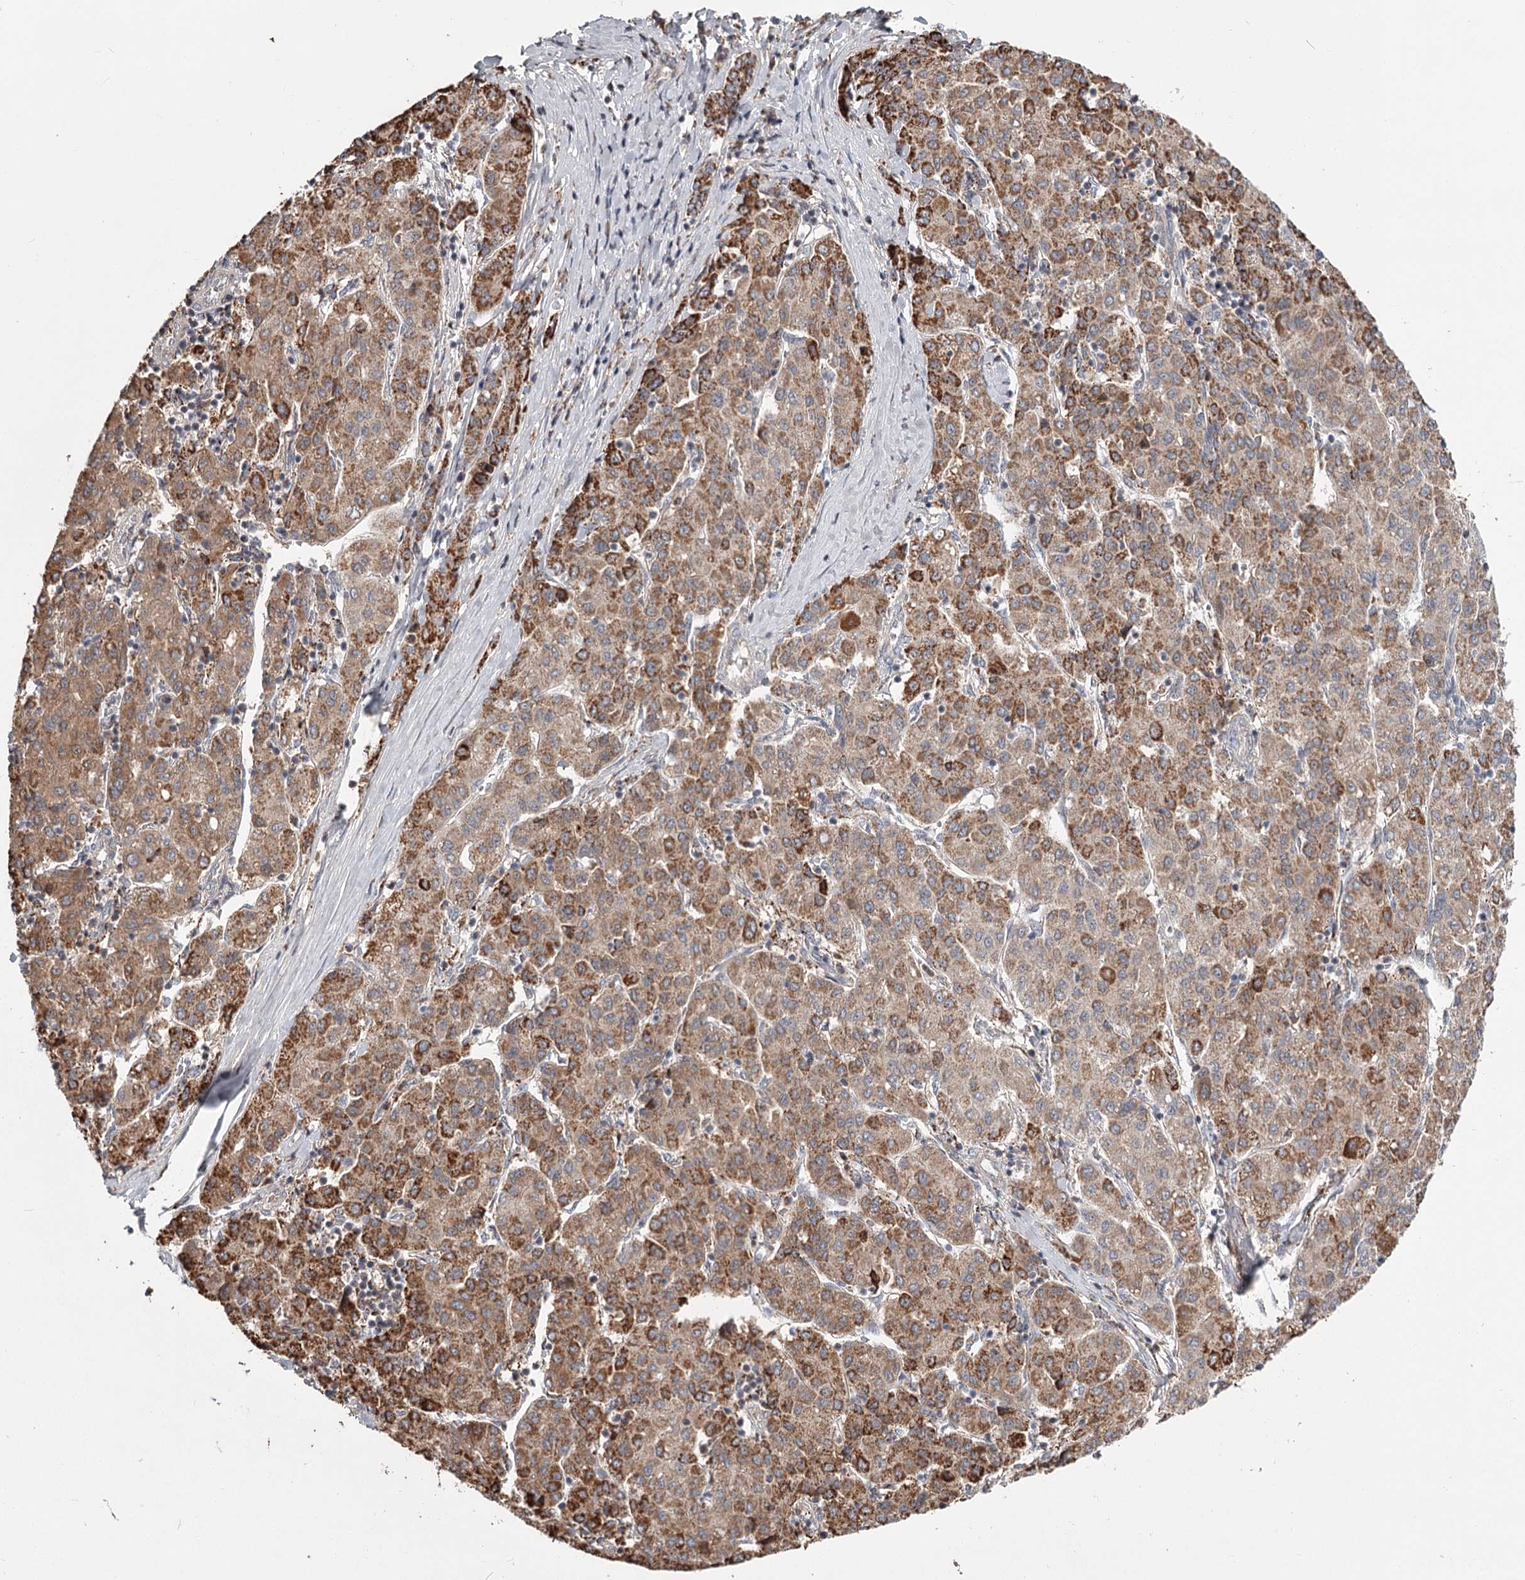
{"staining": {"intensity": "moderate", "quantity": ">75%", "location": "cytoplasmic/membranous"}, "tissue": "liver cancer", "cell_type": "Tumor cells", "image_type": "cancer", "snomed": [{"axis": "morphology", "description": "Carcinoma, Hepatocellular, NOS"}, {"axis": "topography", "description": "Liver"}], "caption": "DAB (3,3'-diaminobenzidine) immunohistochemical staining of human liver cancer shows moderate cytoplasmic/membranous protein positivity in about >75% of tumor cells.", "gene": "CDC123", "patient": {"sex": "male", "age": 65}}